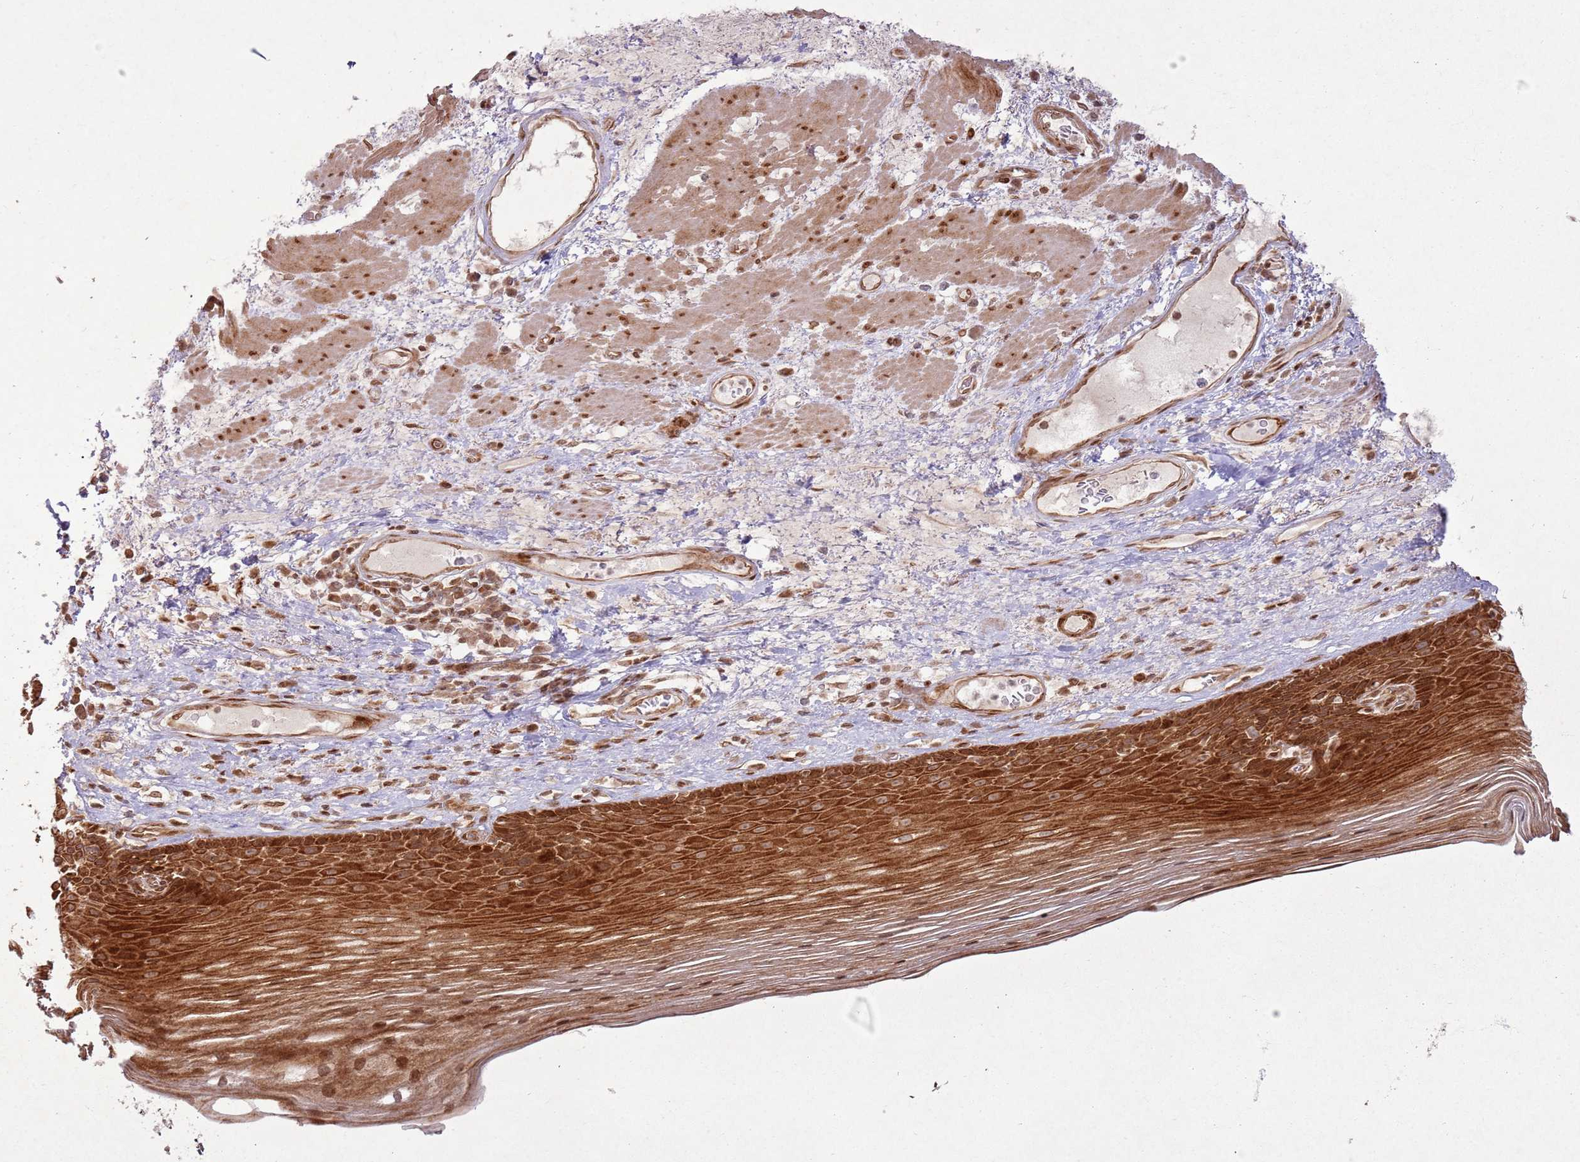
{"staining": {"intensity": "strong", "quantity": ">75%", "location": "cytoplasmic/membranous"}, "tissue": "esophagus", "cell_type": "Squamous epithelial cells", "image_type": "normal", "snomed": [{"axis": "morphology", "description": "Normal tissue, NOS"}, {"axis": "topography", "description": "Esophagus"}], "caption": "IHC (DAB (3,3'-diaminobenzidine)) staining of benign human esophagus reveals strong cytoplasmic/membranous protein staining in about >75% of squamous epithelial cells. (IHC, brightfield microscopy, high magnification).", "gene": "KLHL36", "patient": {"sex": "male", "age": 62}}